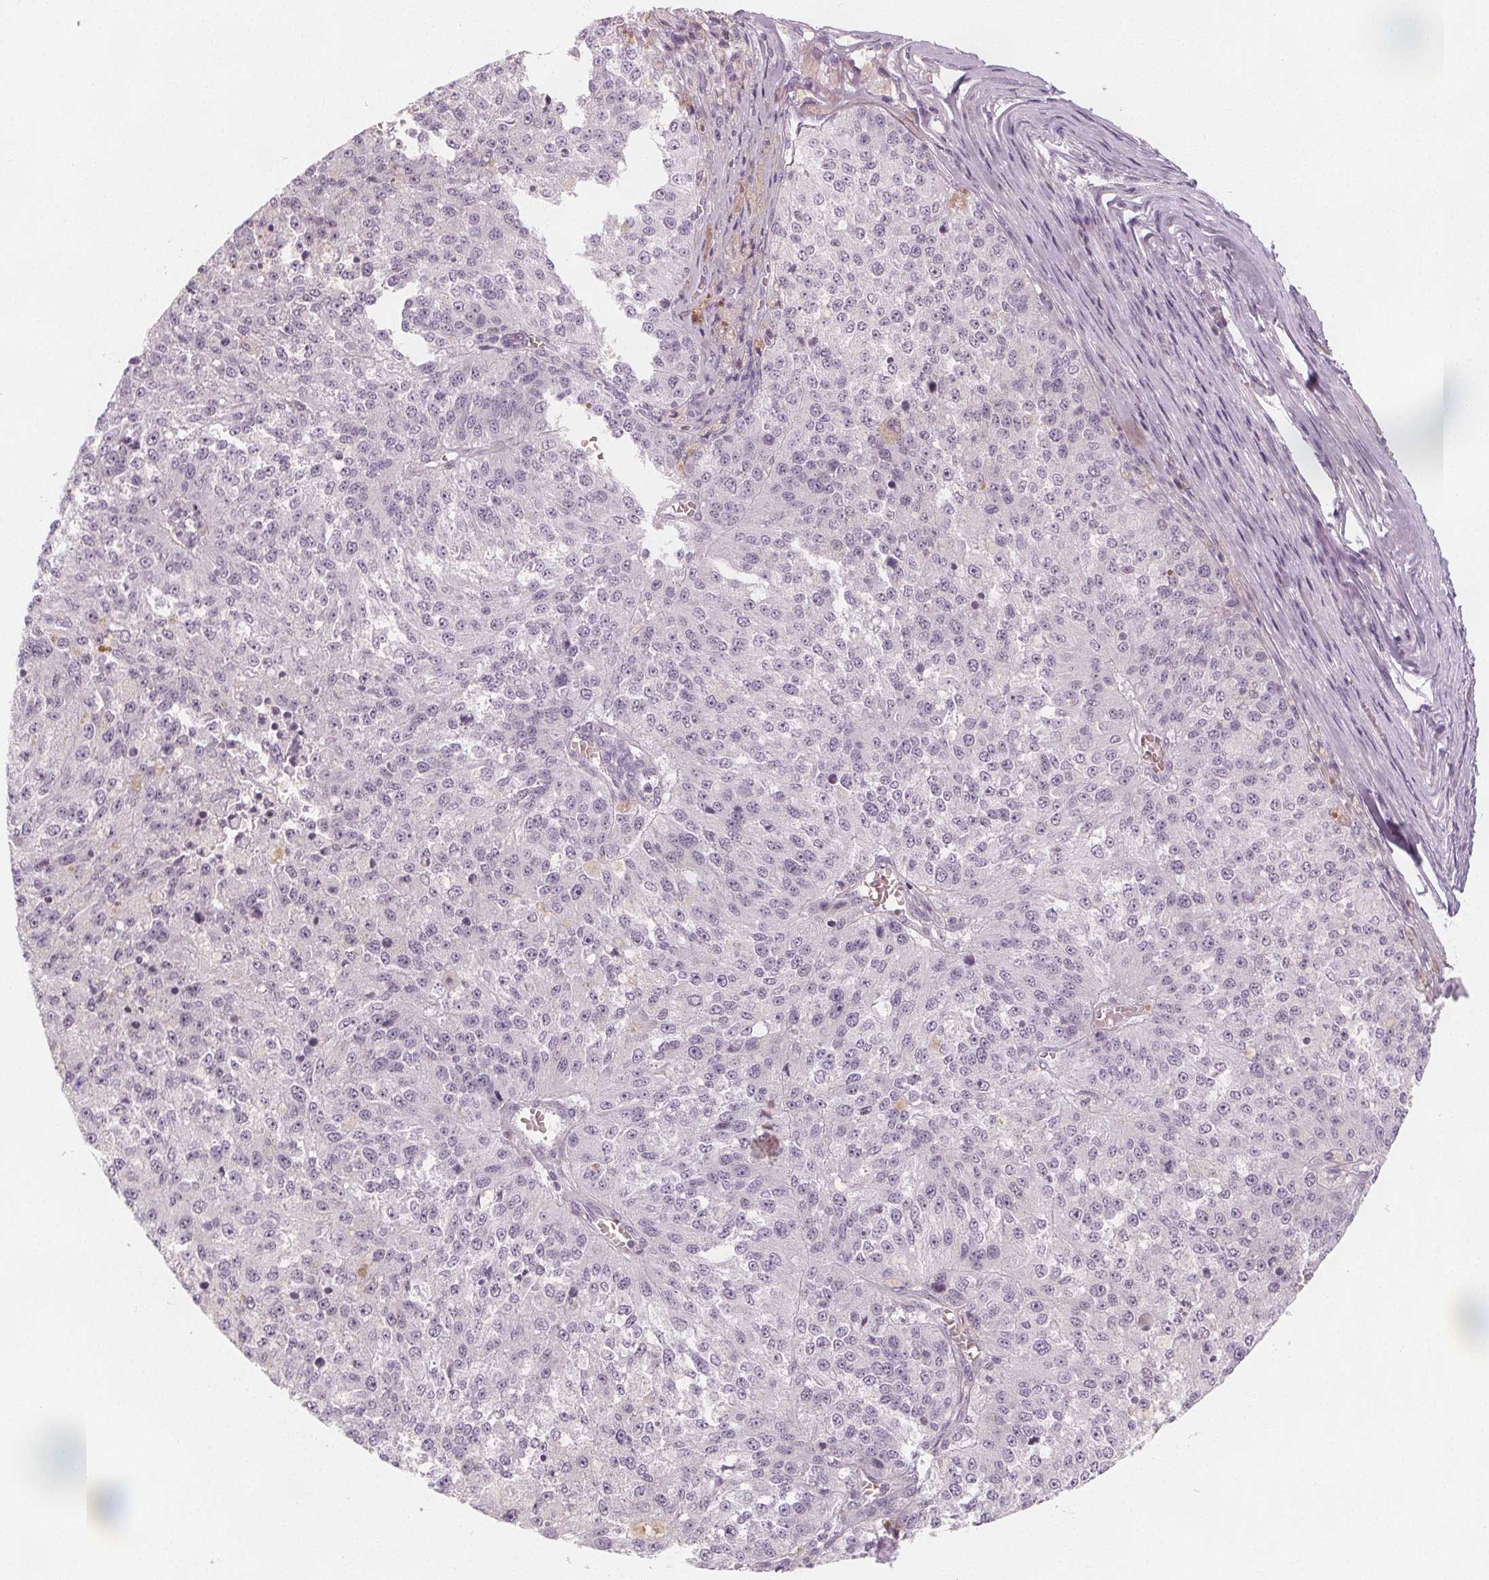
{"staining": {"intensity": "negative", "quantity": "none", "location": "none"}, "tissue": "melanoma", "cell_type": "Tumor cells", "image_type": "cancer", "snomed": [{"axis": "morphology", "description": "Malignant melanoma, Metastatic site"}, {"axis": "topography", "description": "Lymph node"}], "caption": "DAB (3,3'-diaminobenzidine) immunohistochemical staining of human melanoma reveals no significant expression in tumor cells. The staining is performed using DAB brown chromogen with nuclei counter-stained in using hematoxylin.", "gene": "MAP1A", "patient": {"sex": "female", "age": 64}}